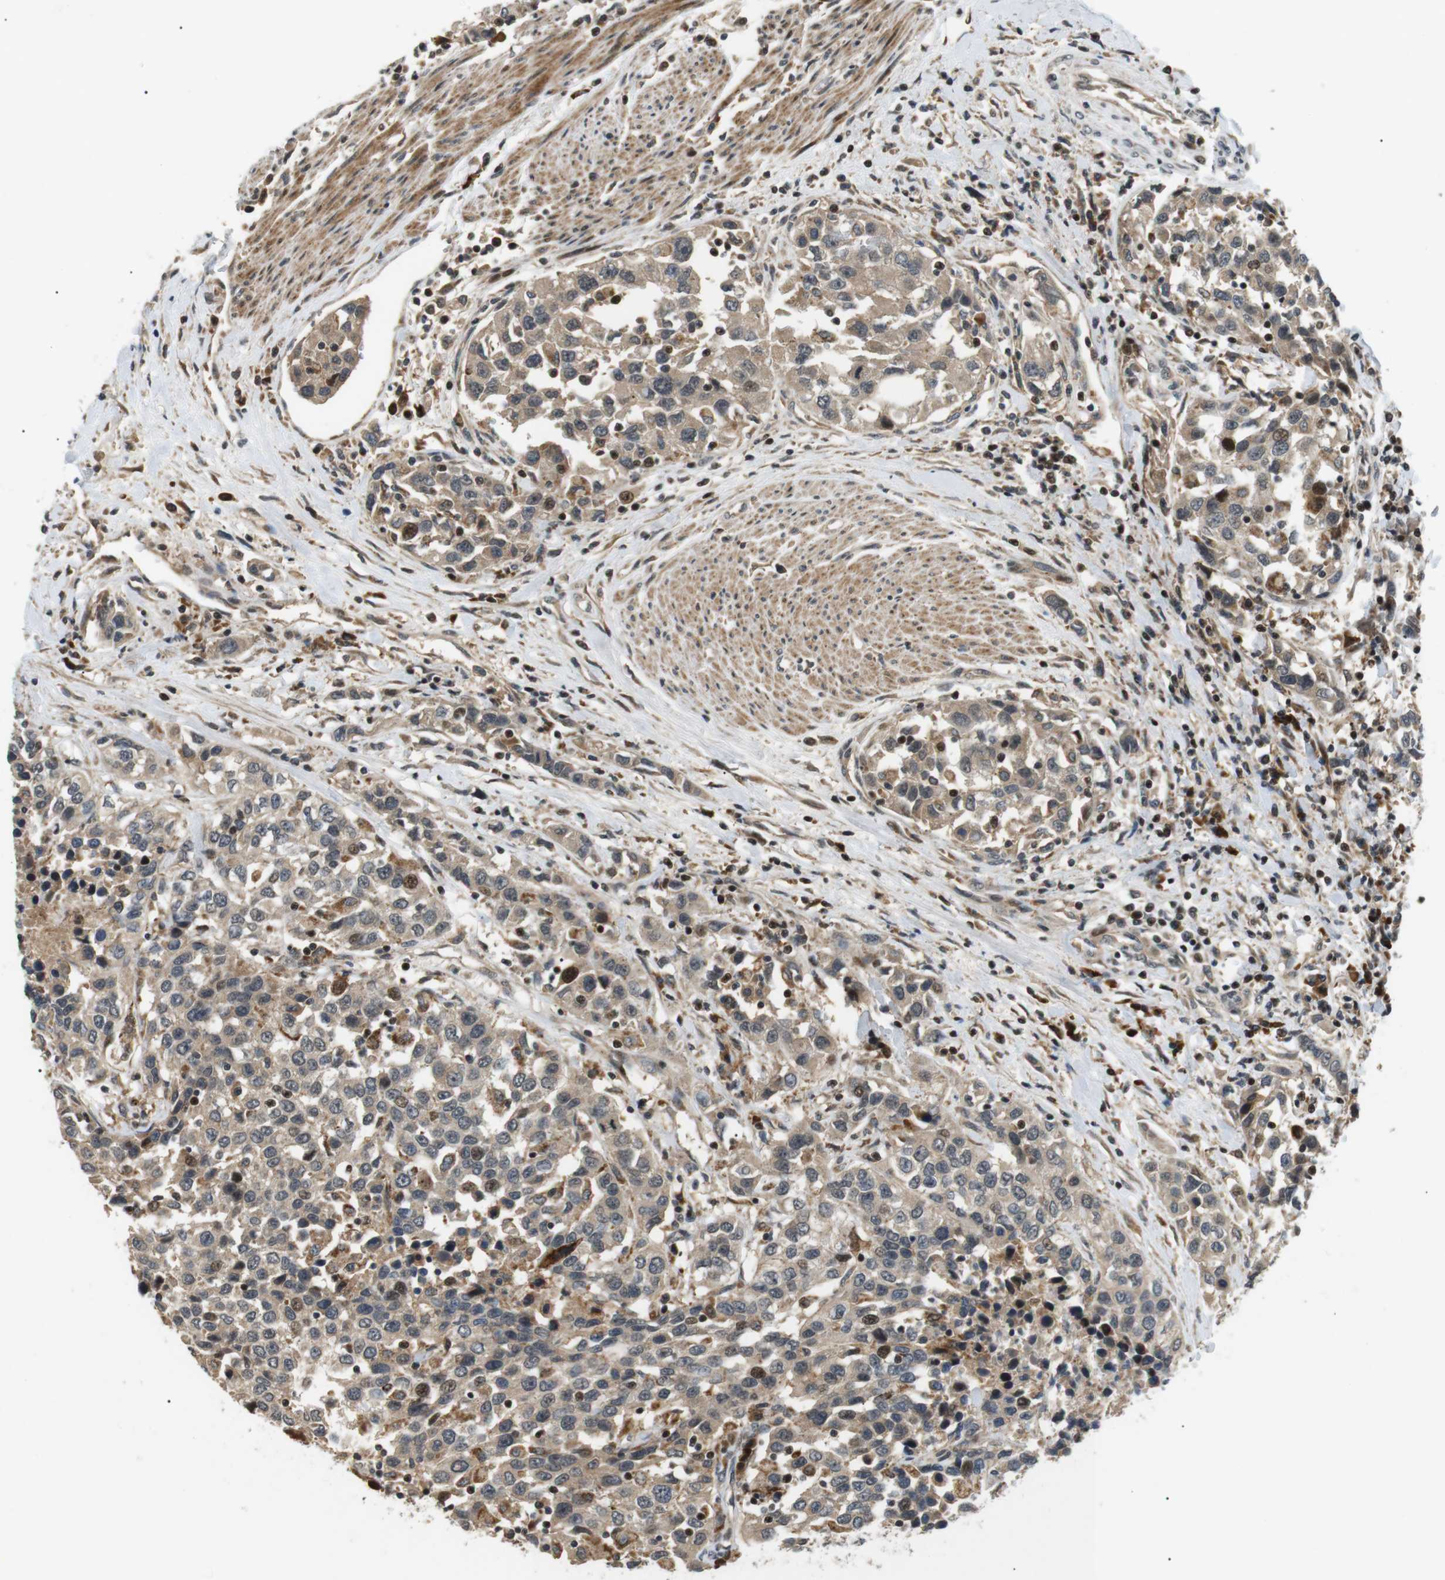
{"staining": {"intensity": "weak", "quantity": ">75%", "location": "cytoplasmic/membranous"}, "tissue": "urothelial cancer", "cell_type": "Tumor cells", "image_type": "cancer", "snomed": [{"axis": "morphology", "description": "Urothelial carcinoma, High grade"}, {"axis": "topography", "description": "Urinary bladder"}], "caption": "IHC image of human urothelial cancer stained for a protein (brown), which displays low levels of weak cytoplasmic/membranous expression in approximately >75% of tumor cells.", "gene": "HSPA13", "patient": {"sex": "female", "age": 80}}